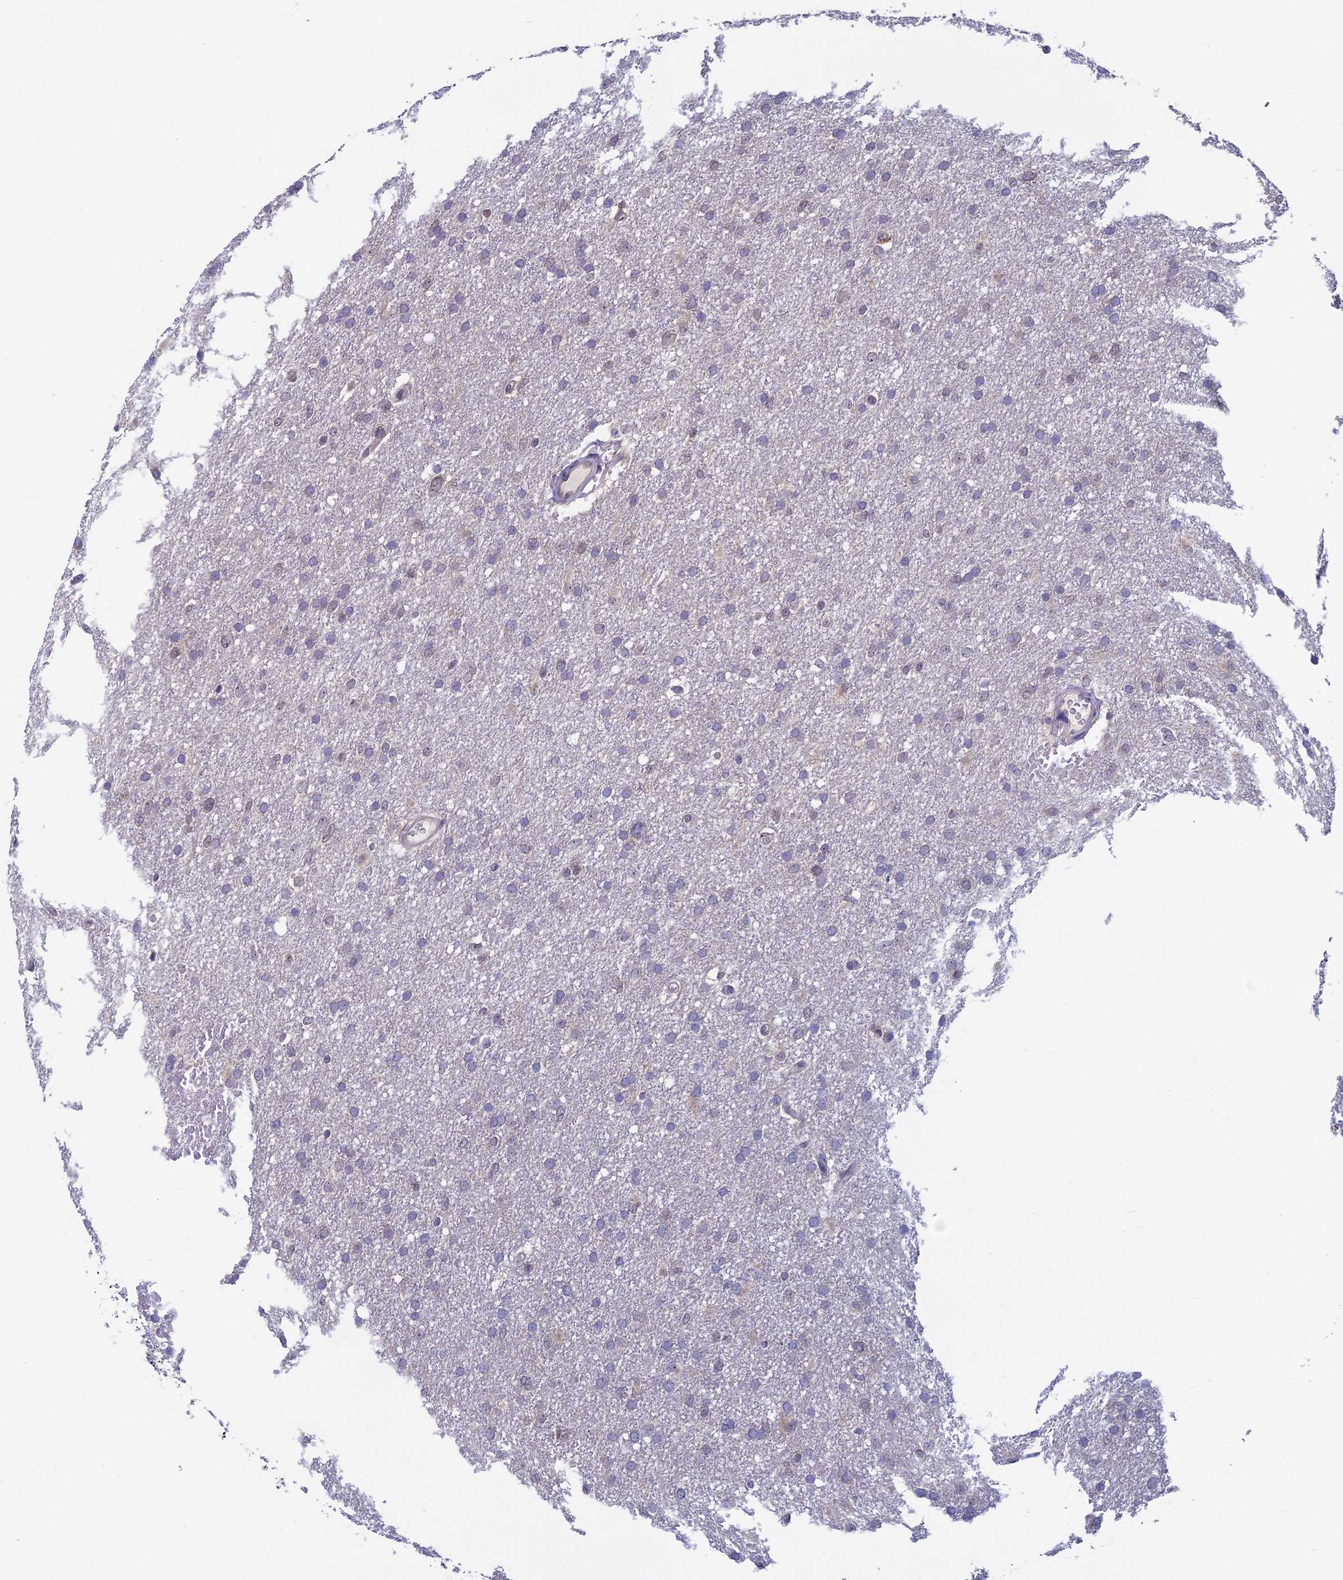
{"staining": {"intensity": "negative", "quantity": "none", "location": "none"}, "tissue": "glioma", "cell_type": "Tumor cells", "image_type": "cancer", "snomed": [{"axis": "morphology", "description": "Glioma, malignant, High grade"}, {"axis": "topography", "description": "Cerebral cortex"}], "caption": "A histopathology image of glioma stained for a protein displays no brown staining in tumor cells.", "gene": "SPIRE1", "patient": {"sex": "female", "age": 36}}